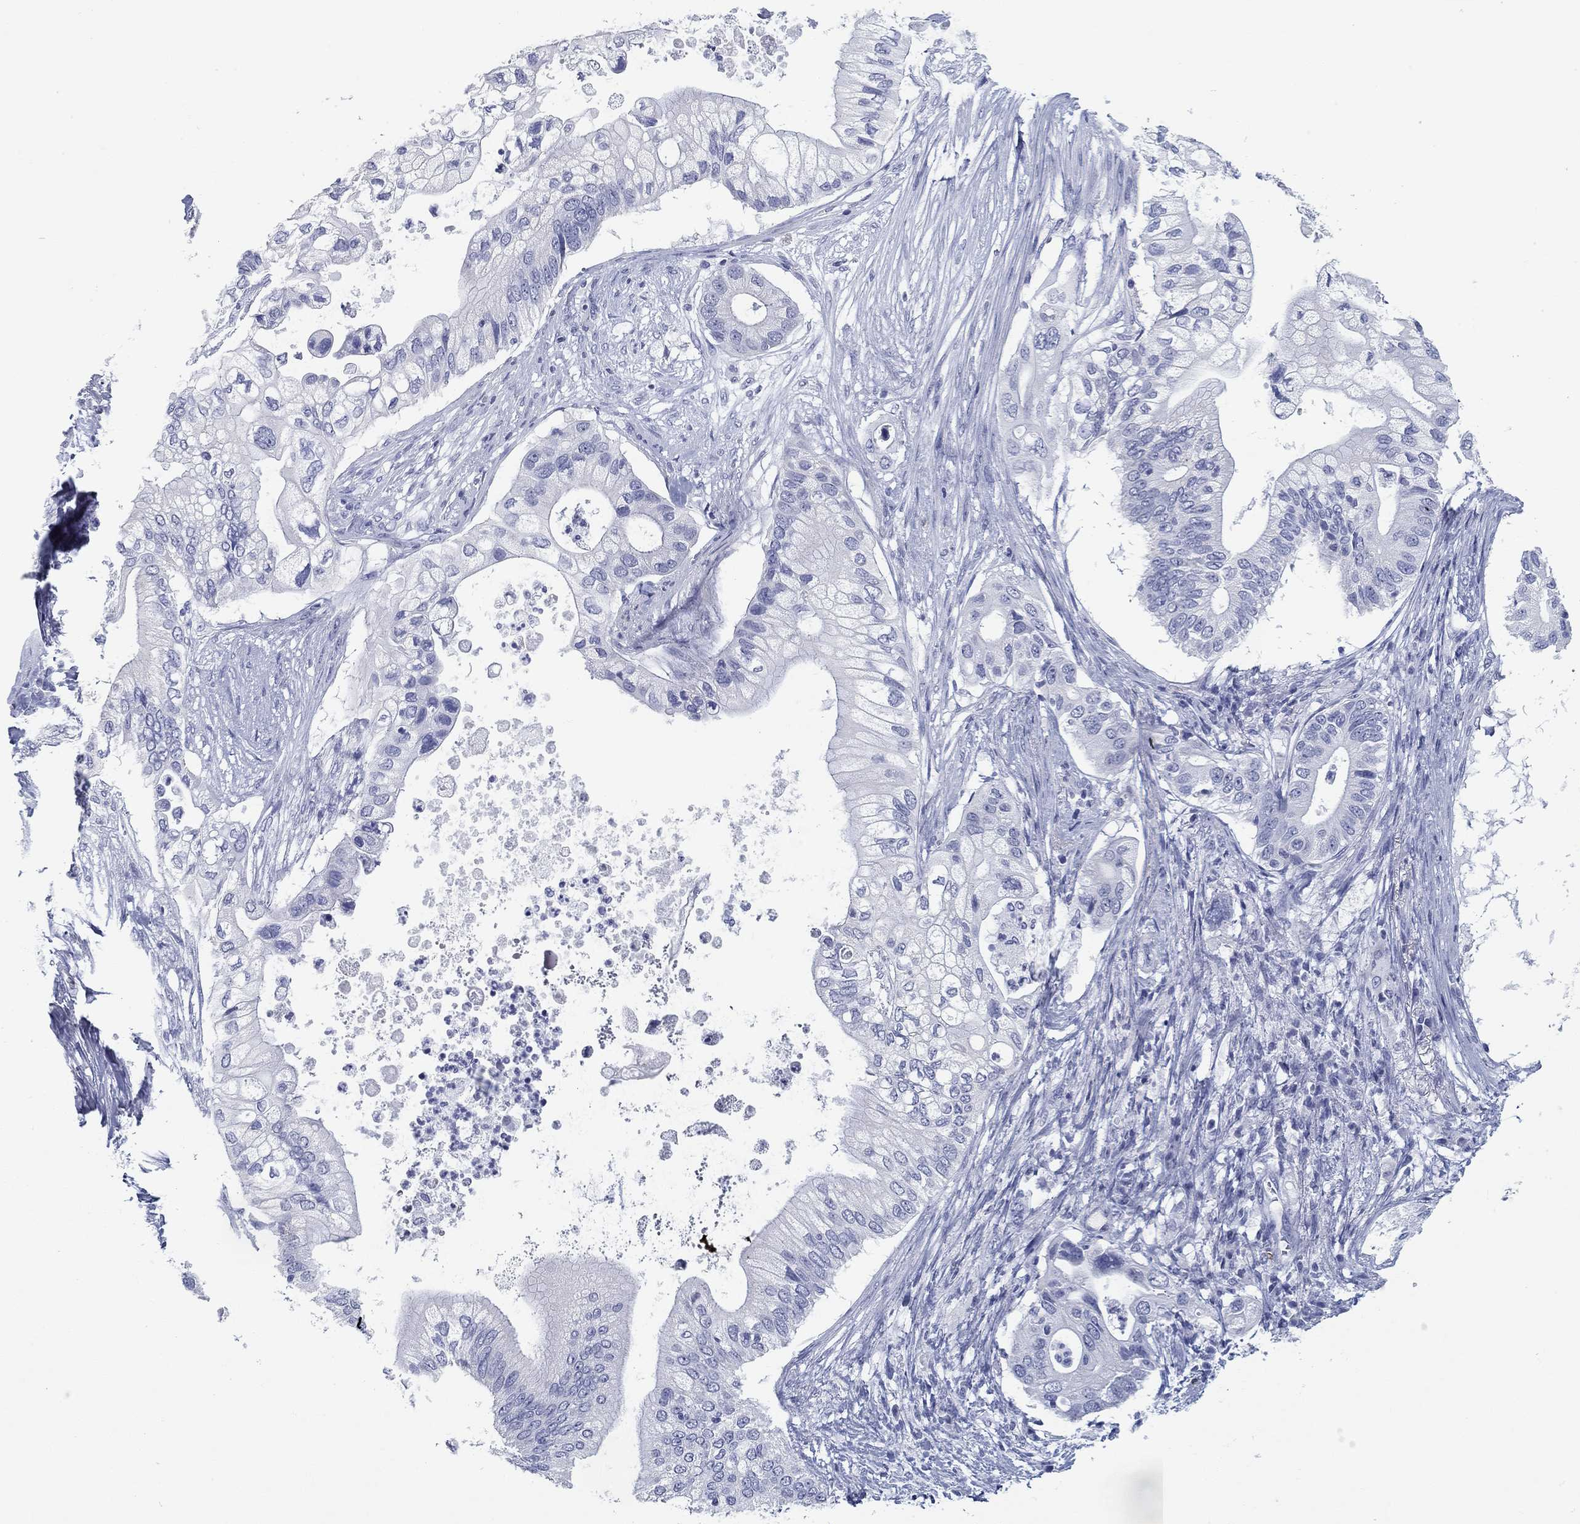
{"staining": {"intensity": "negative", "quantity": "none", "location": "none"}, "tissue": "pancreatic cancer", "cell_type": "Tumor cells", "image_type": "cancer", "snomed": [{"axis": "morphology", "description": "Adenocarcinoma, NOS"}, {"axis": "topography", "description": "Pancreas"}], "caption": "Immunohistochemistry of human pancreatic adenocarcinoma exhibits no positivity in tumor cells.", "gene": "CD79B", "patient": {"sex": "female", "age": 72}}